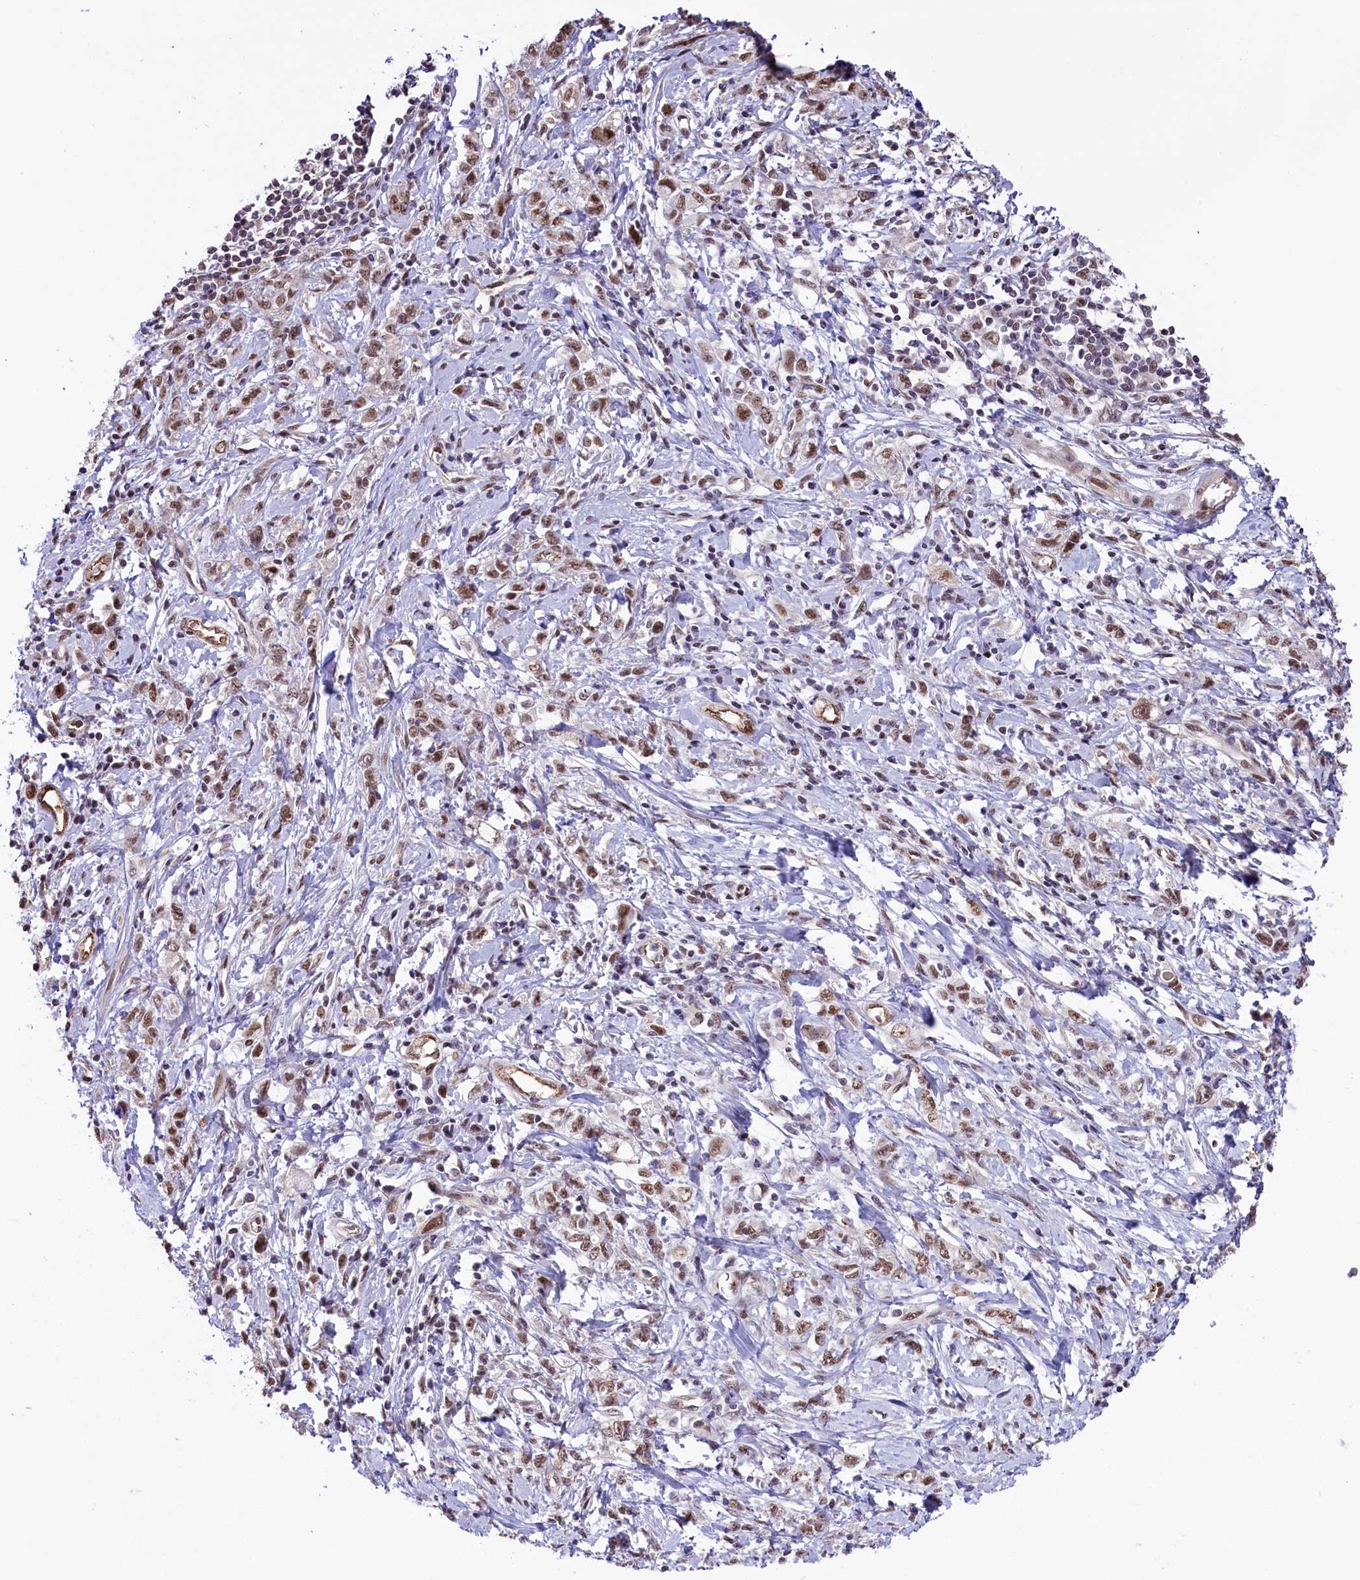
{"staining": {"intensity": "weak", "quantity": ">75%", "location": "nuclear"}, "tissue": "stomach cancer", "cell_type": "Tumor cells", "image_type": "cancer", "snomed": [{"axis": "morphology", "description": "Adenocarcinoma, NOS"}, {"axis": "topography", "description": "Stomach"}], "caption": "Weak nuclear protein expression is seen in about >75% of tumor cells in stomach cancer (adenocarcinoma). Immunohistochemistry (ihc) stains the protein of interest in brown and the nuclei are stained blue.", "gene": "MRPL54", "patient": {"sex": "female", "age": 76}}